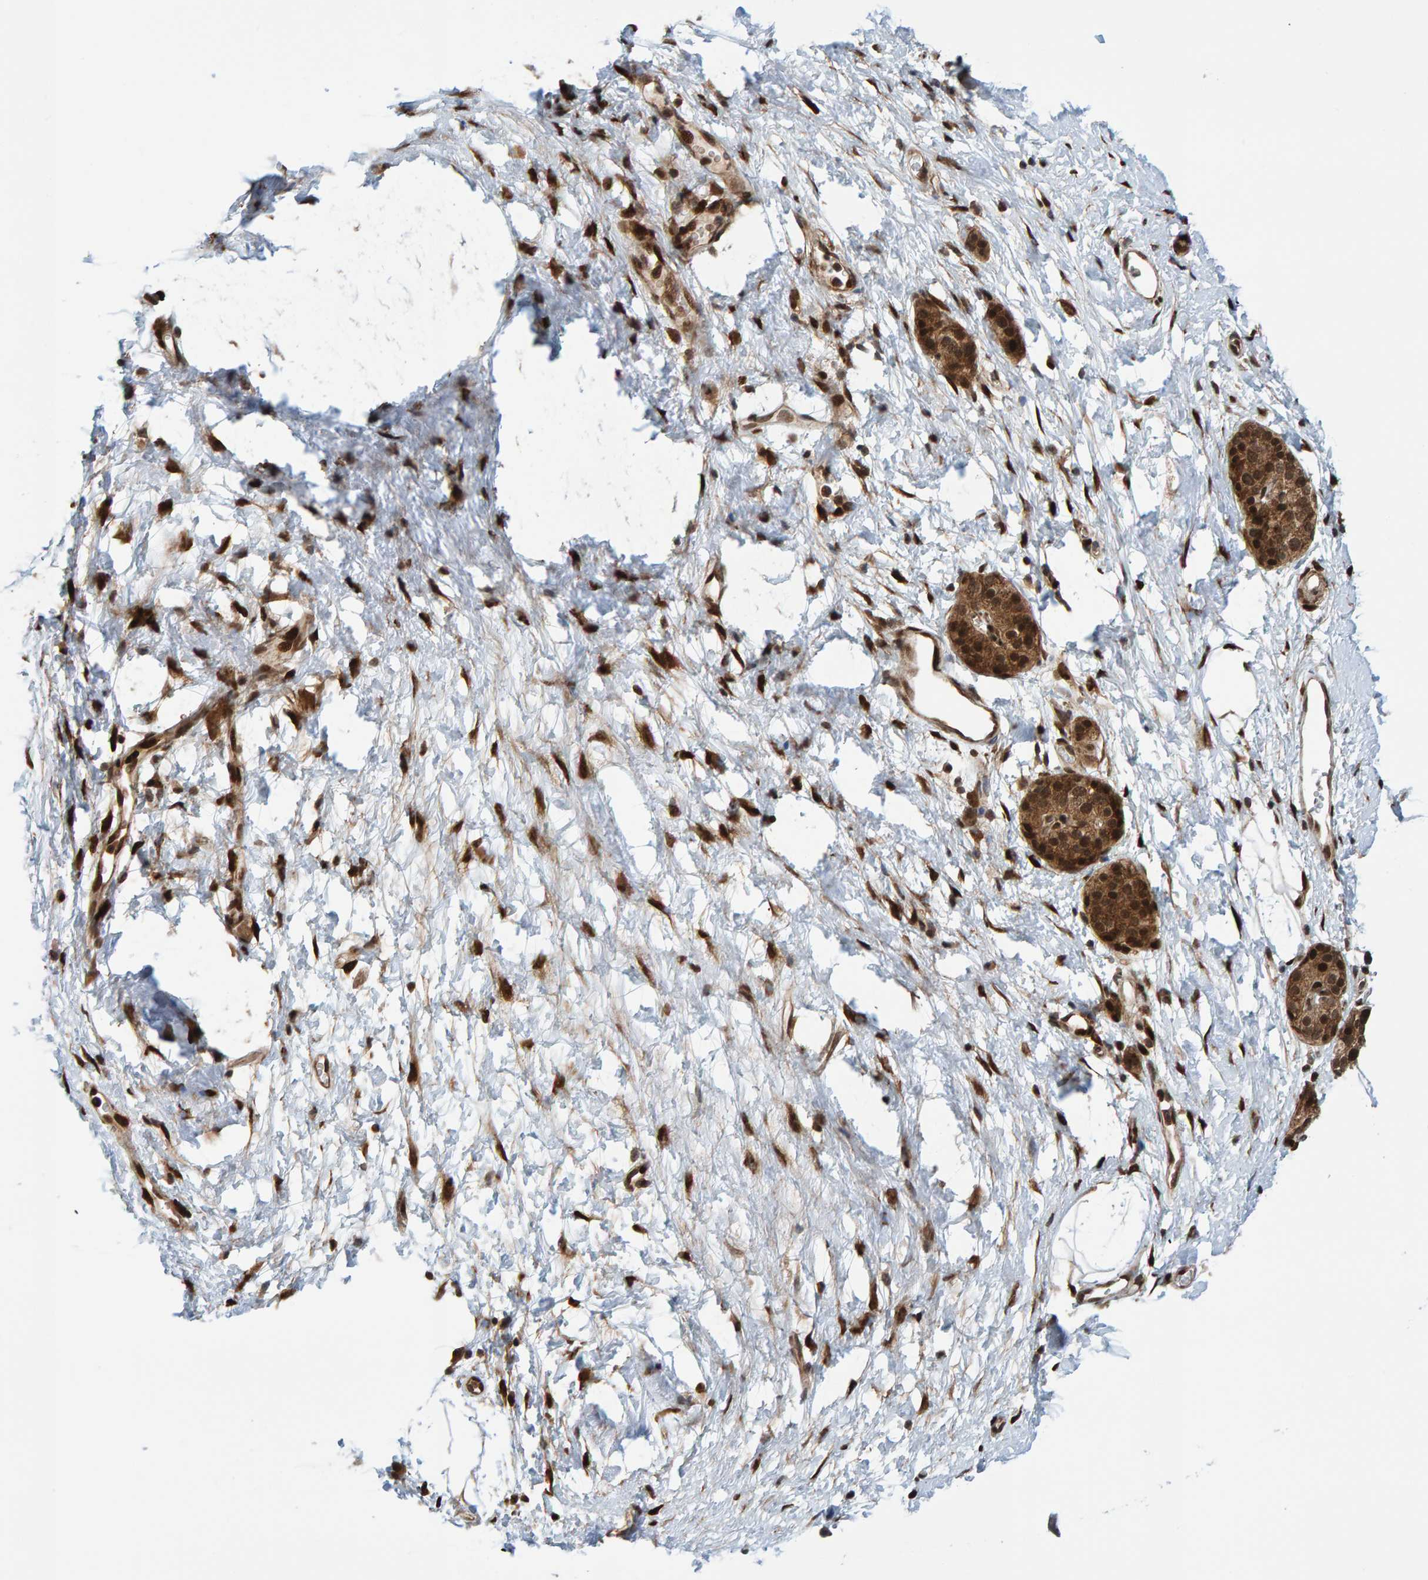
{"staining": {"intensity": "strong", "quantity": ">75%", "location": "cytoplasmic/membranous,nuclear"}, "tissue": "pancreatic cancer", "cell_type": "Tumor cells", "image_type": "cancer", "snomed": [{"axis": "morphology", "description": "Adenocarcinoma, NOS"}, {"axis": "topography", "description": "Pancreas"}], "caption": "Human pancreatic cancer stained with a protein marker reveals strong staining in tumor cells.", "gene": "ZNF366", "patient": {"sex": "male", "age": 50}}